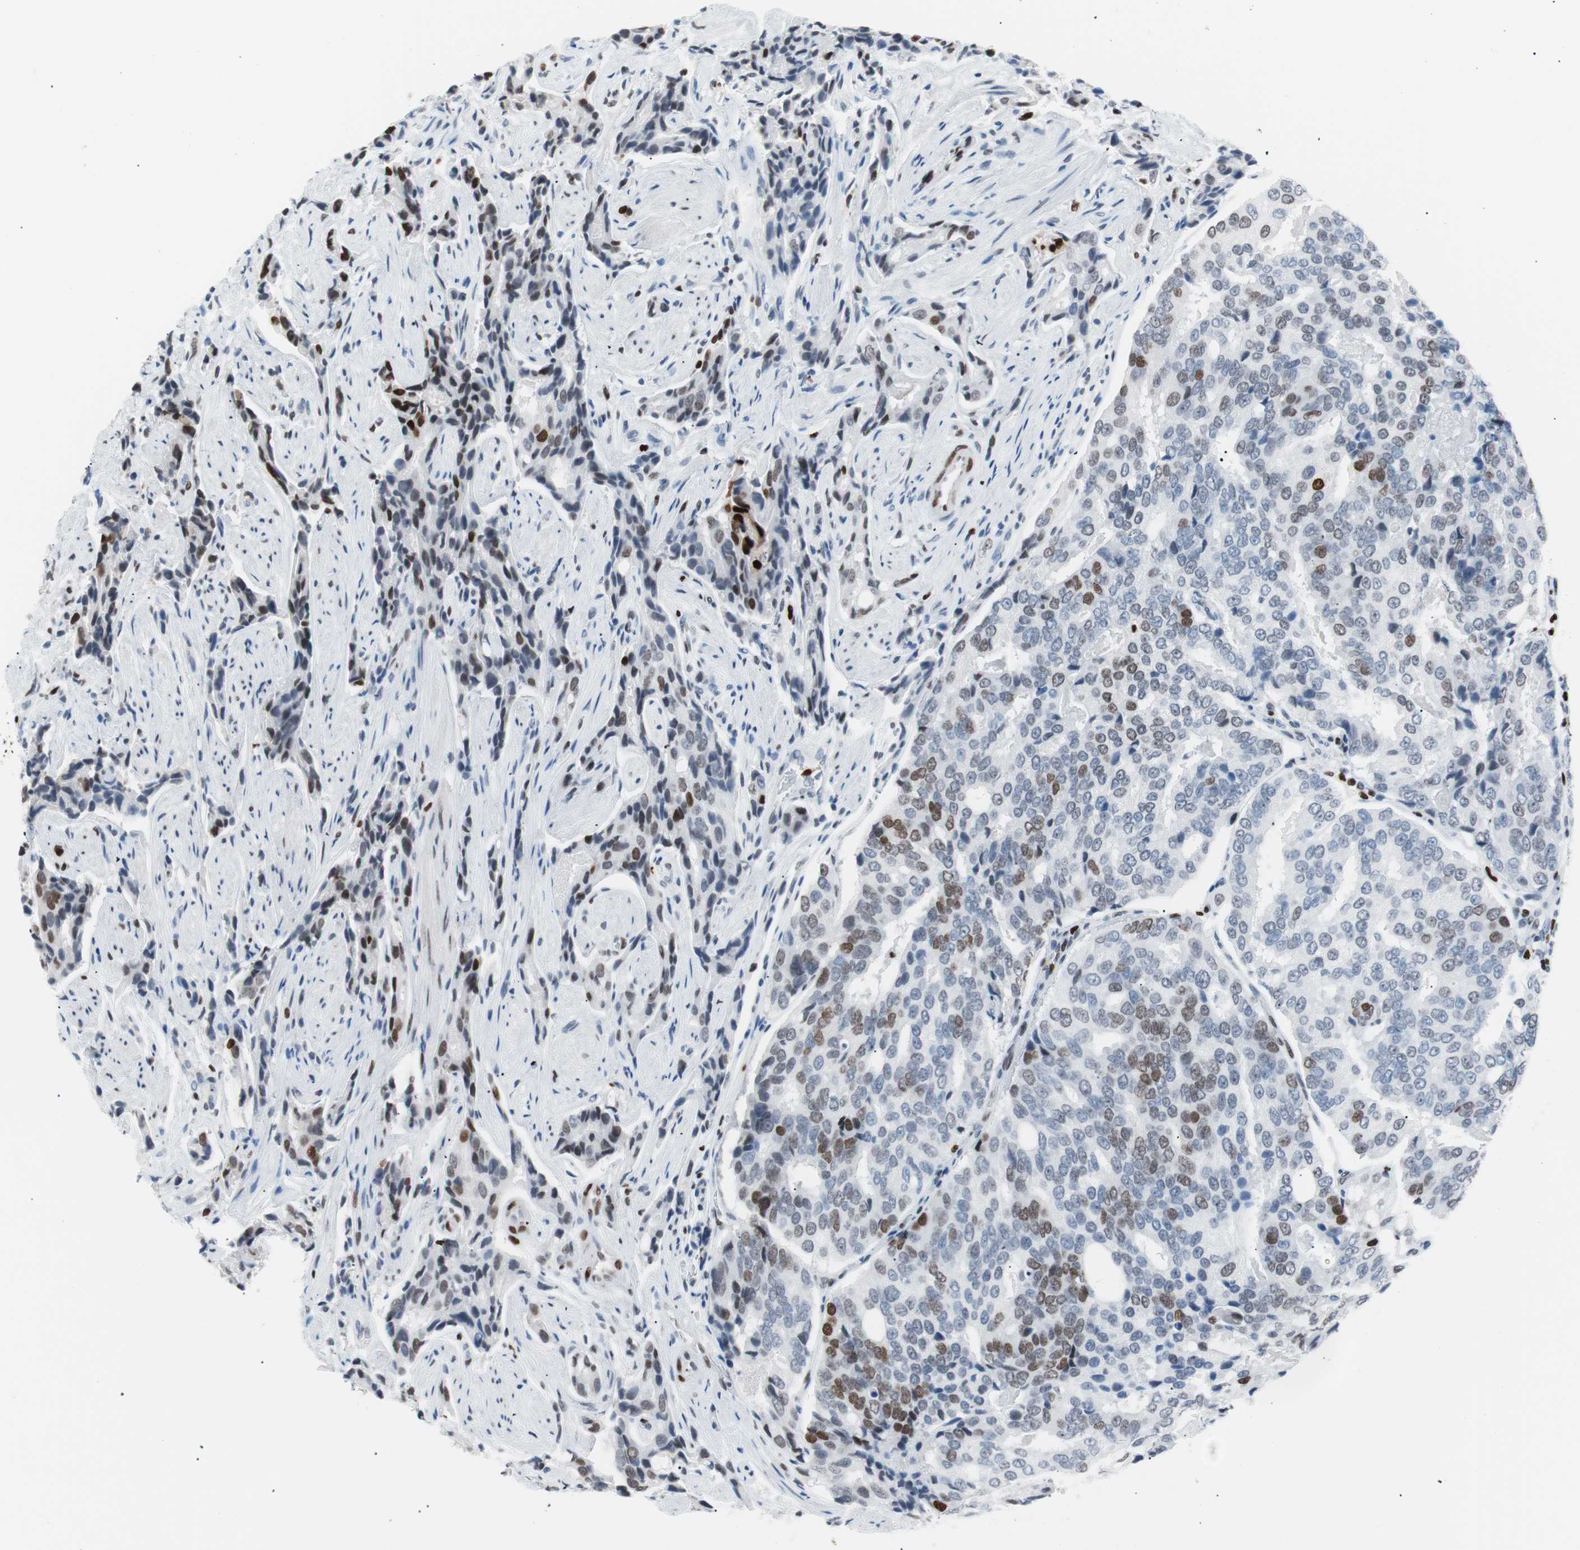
{"staining": {"intensity": "moderate", "quantity": "25%-75%", "location": "nuclear"}, "tissue": "prostate cancer", "cell_type": "Tumor cells", "image_type": "cancer", "snomed": [{"axis": "morphology", "description": "Adenocarcinoma, High grade"}, {"axis": "topography", "description": "Prostate"}], "caption": "Prostate cancer tissue demonstrates moderate nuclear positivity in about 25%-75% of tumor cells, visualized by immunohistochemistry. (IHC, brightfield microscopy, high magnification).", "gene": "CEBPB", "patient": {"sex": "male", "age": 58}}